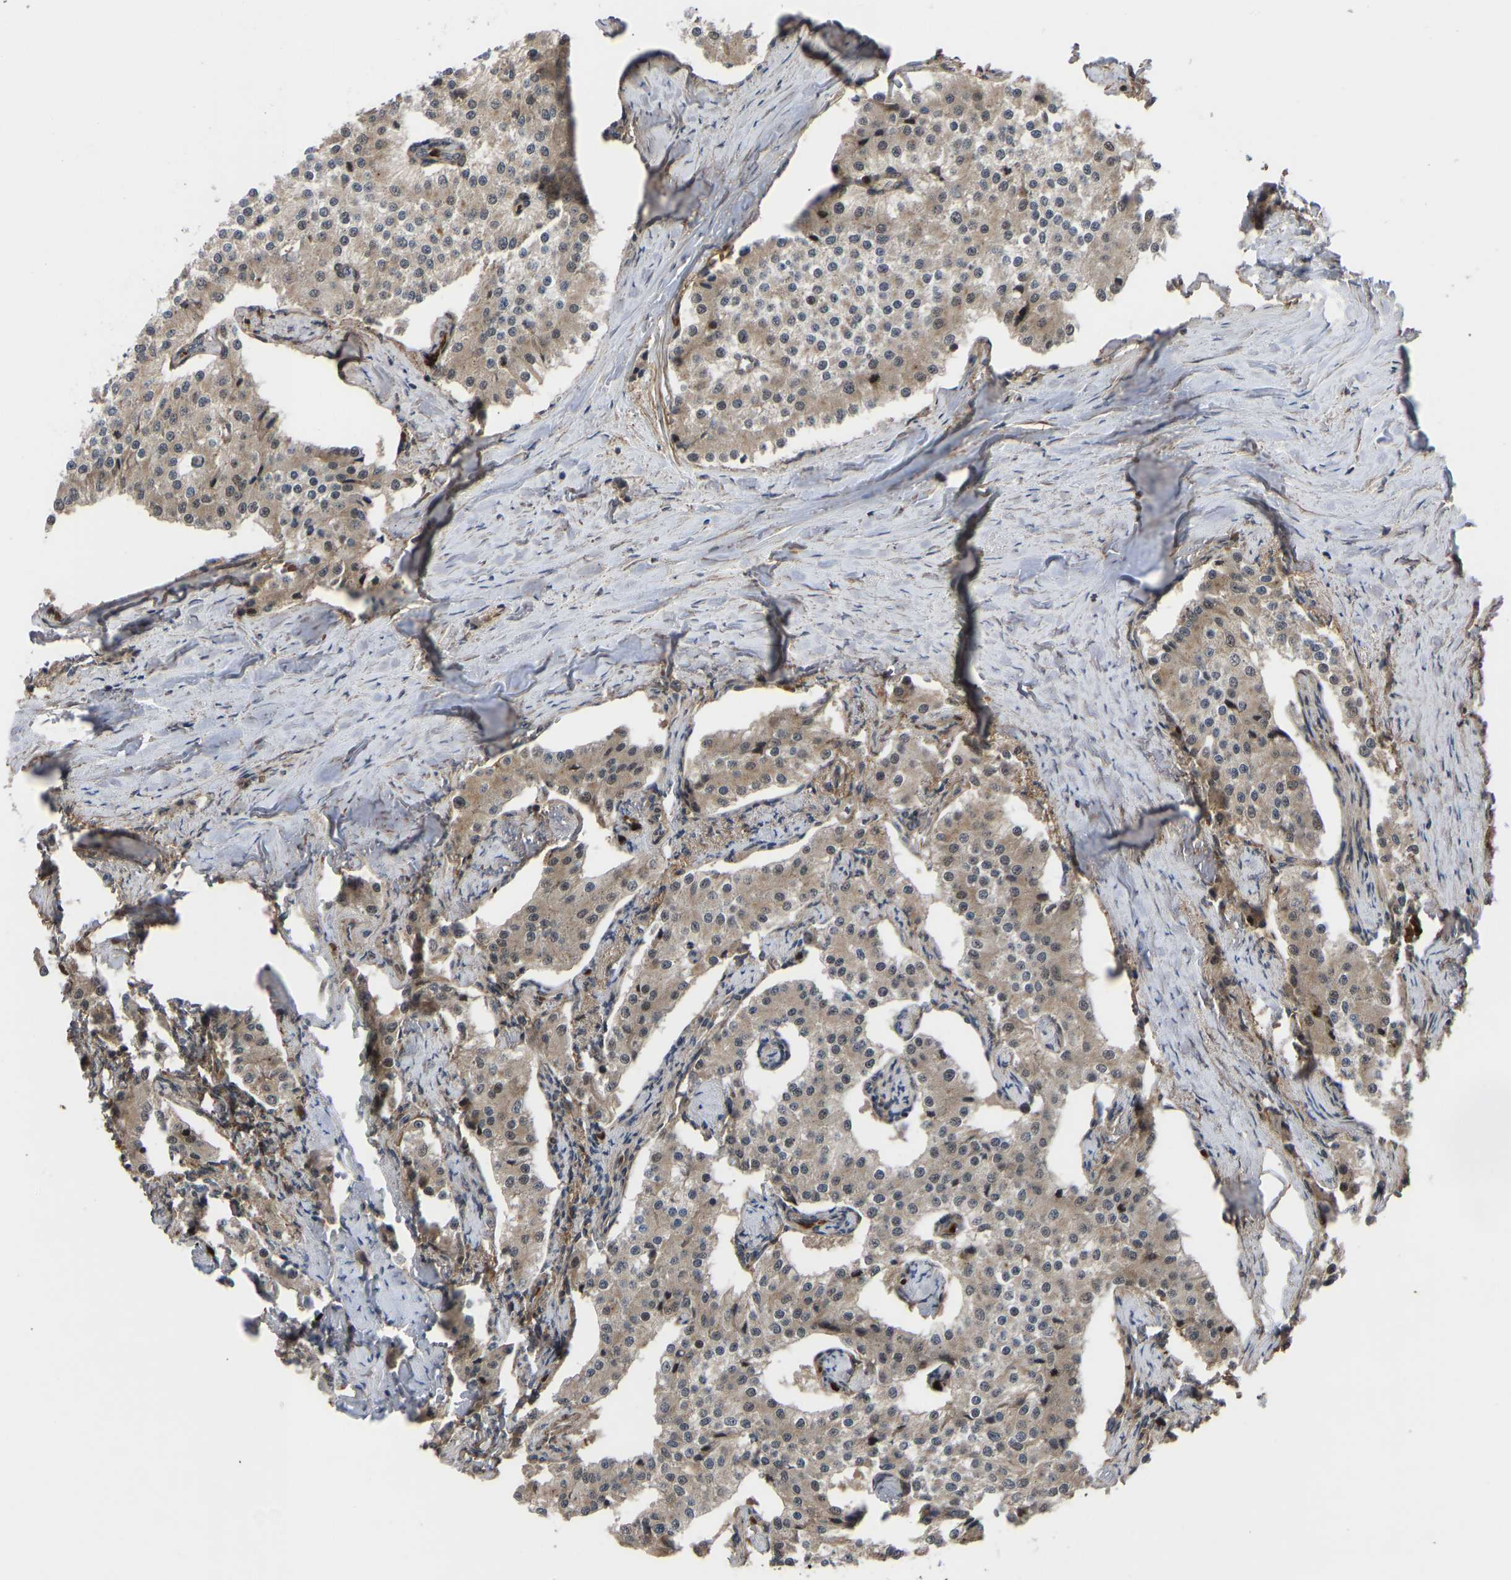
{"staining": {"intensity": "moderate", "quantity": ">75%", "location": "cytoplasmic/membranous"}, "tissue": "carcinoid", "cell_type": "Tumor cells", "image_type": "cancer", "snomed": [{"axis": "morphology", "description": "Carcinoid, malignant, NOS"}, {"axis": "topography", "description": "Colon"}], "caption": "IHC photomicrograph of carcinoid stained for a protein (brown), which shows medium levels of moderate cytoplasmic/membranous positivity in about >75% of tumor cells.", "gene": "CYP7B1", "patient": {"sex": "female", "age": 52}}